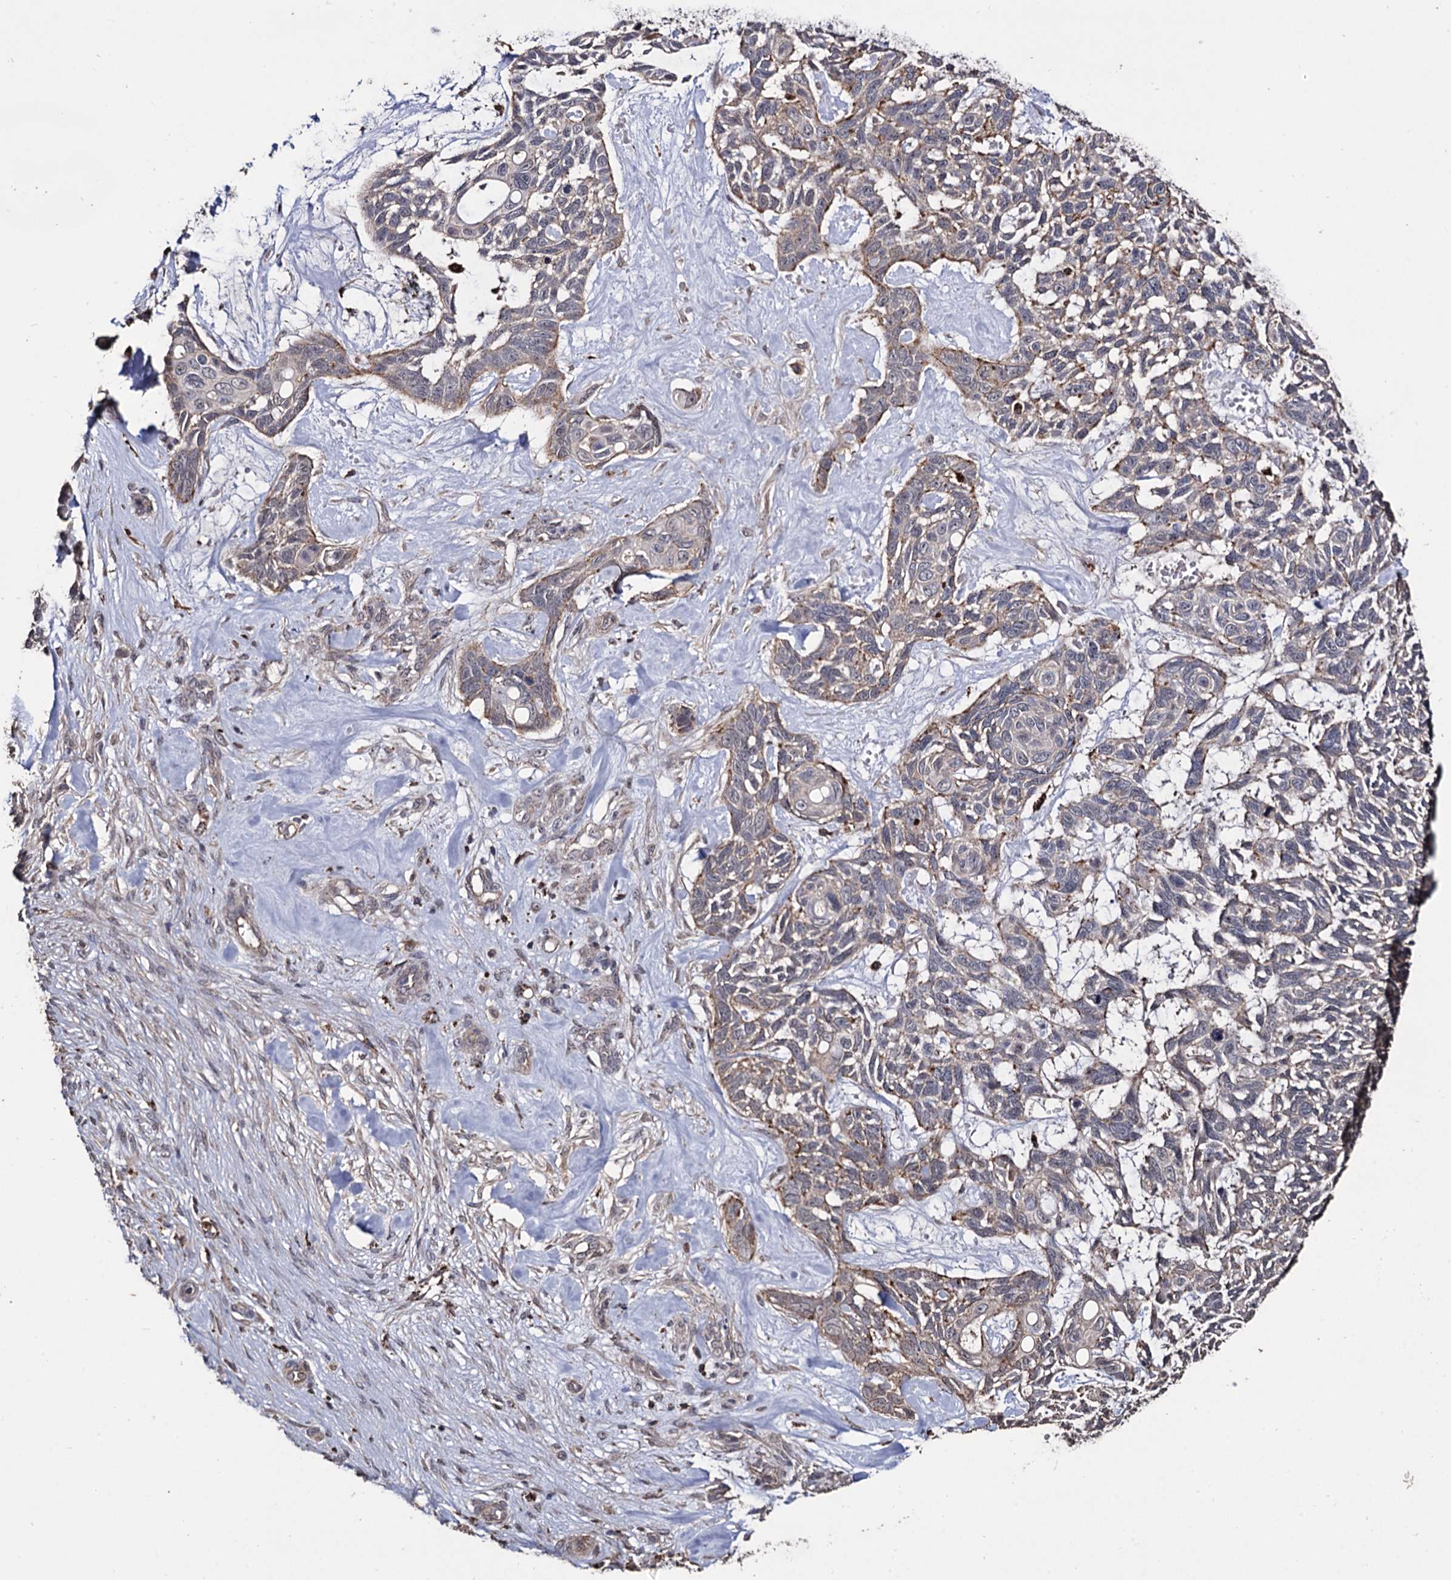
{"staining": {"intensity": "weak", "quantity": "25%-75%", "location": "cytoplasmic/membranous"}, "tissue": "skin cancer", "cell_type": "Tumor cells", "image_type": "cancer", "snomed": [{"axis": "morphology", "description": "Basal cell carcinoma"}, {"axis": "topography", "description": "Skin"}], "caption": "A histopathology image of skin cancer stained for a protein displays weak cytoplasmic/membranous brown staining in tumor cells.", "gene": "MICAL2", "patient": {"sex": "male", "age": 88}}